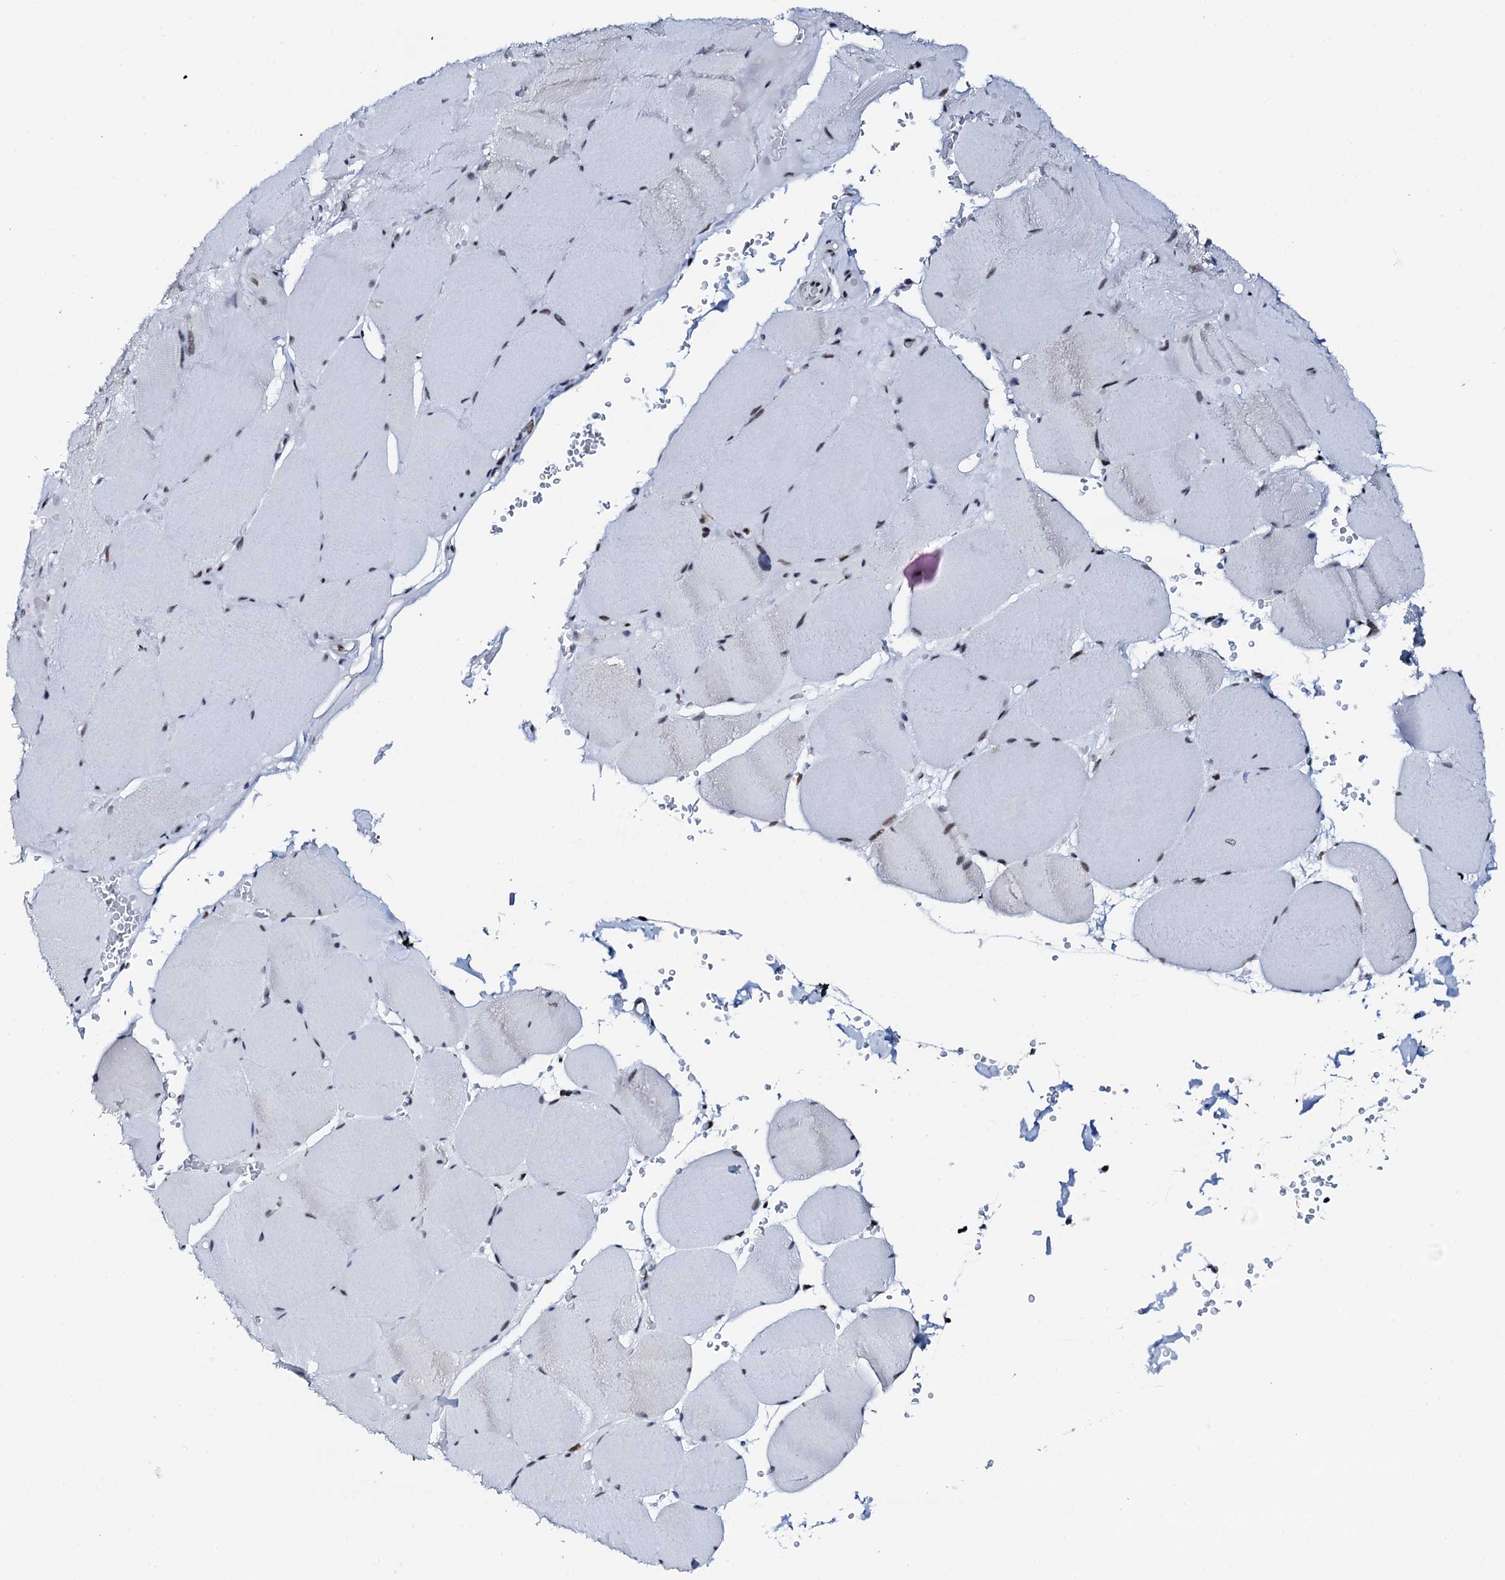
{"staining": {"intensity": "moderate", "quantity": "25%-75%", "location": "nuclear"}, "tissue": "skeletal muscle", "cell_type": "Myocytes", "image_type": "normal", "snomed": [{"axis": "morphology", "description": "Normal tissue, NOS"}, {"axis": "topography", "description": "Skeletal muscle"}, {"axis": "topography", "description": "Head-Neck"}], "caption": "Myocytes exhibit medium levels of moderate nuclear positivity in approximately 25%-75% of cells in unremarkable skeletal muscle. The staining was performed using DAB (3,3'-diaminobenzidine) to visualize the protein expression in brown, while the nuclei were stained in blue with hematoxylin (Magnification: 20x).", "gene": "NKAPD1", "patient": {"sex": "male", "age": 66}}